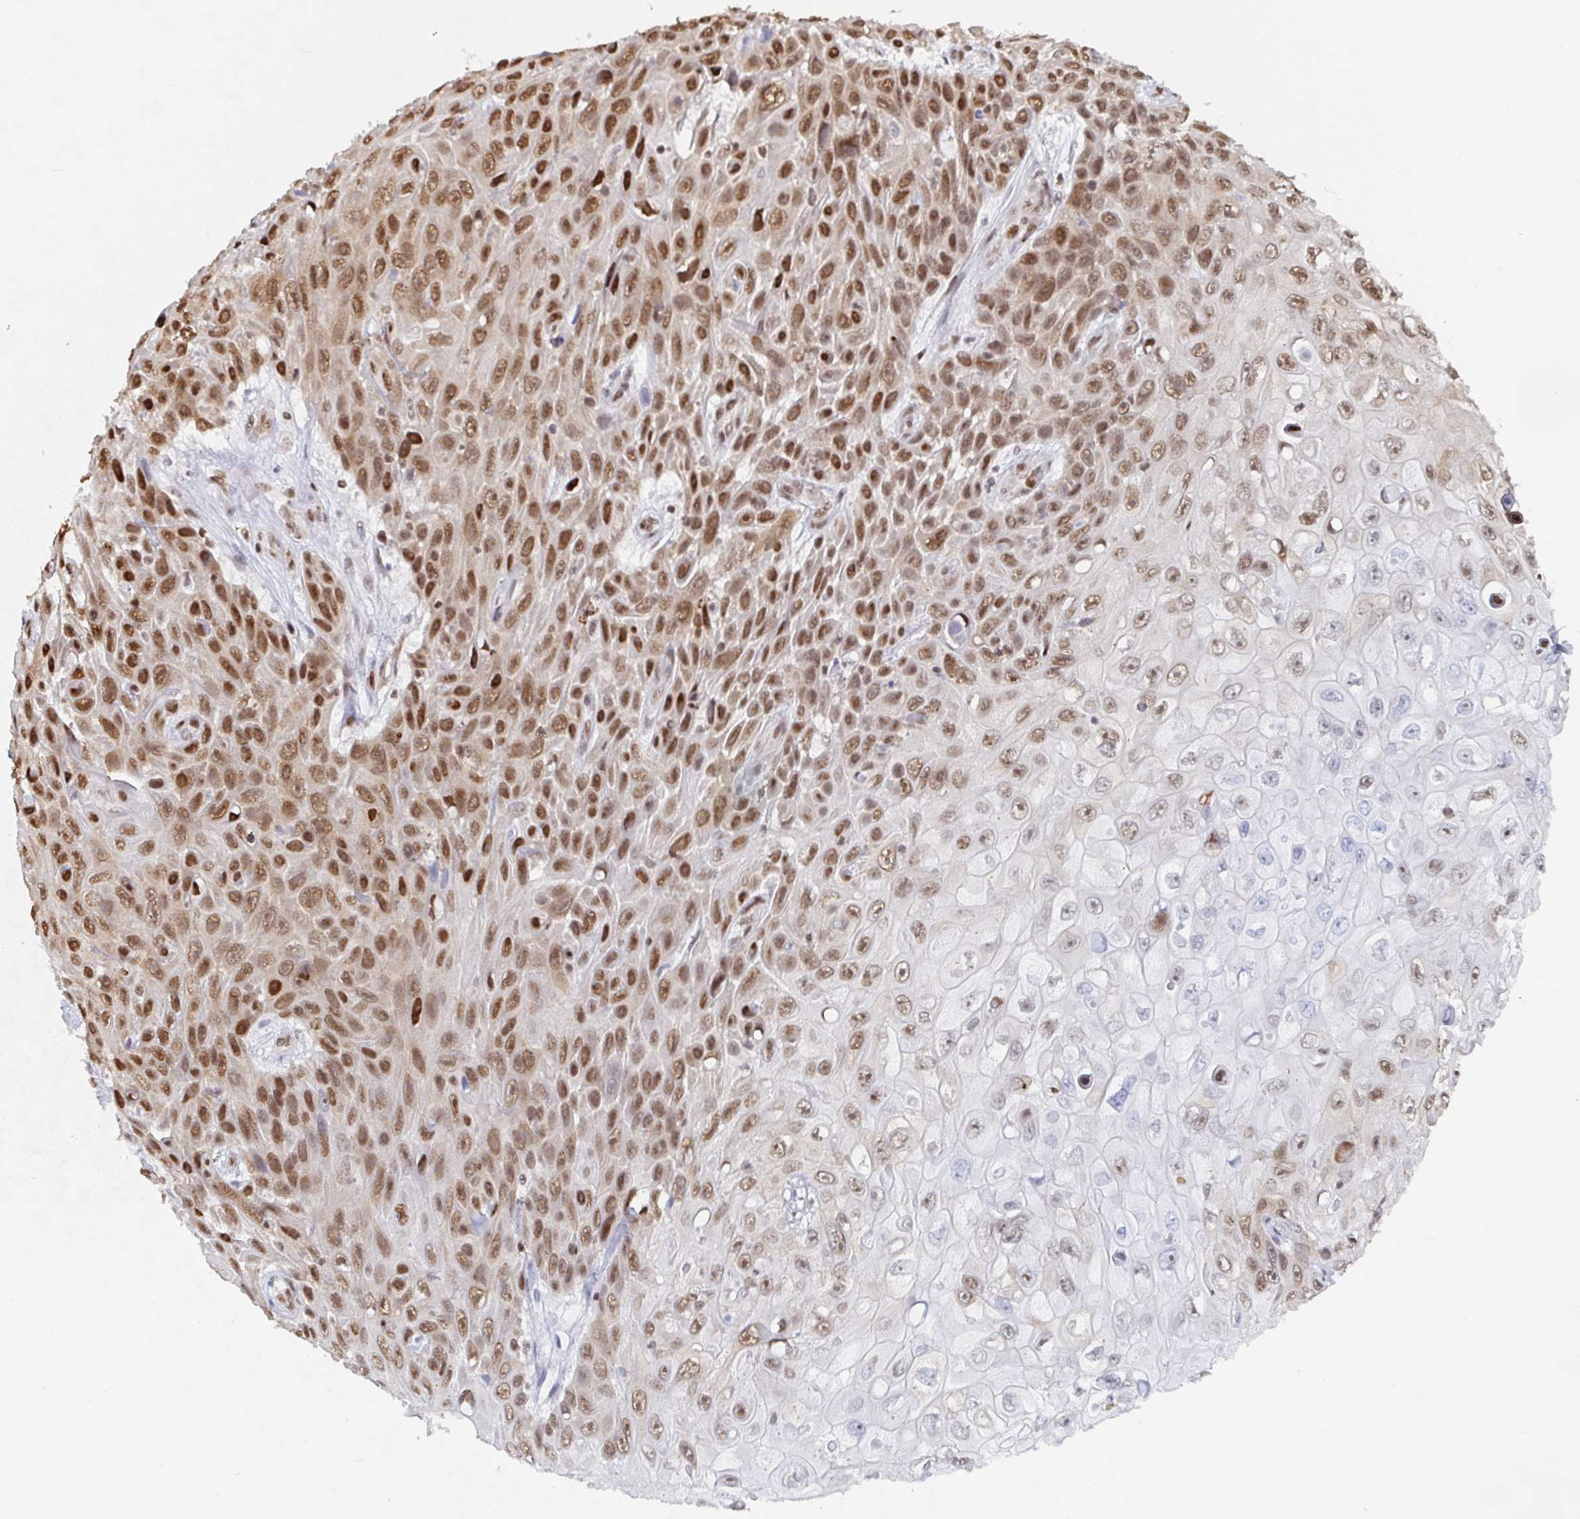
{"staining": {"intensity": "moderate", "quantity": ">75%", "location": "nuclear"}, "tissue": "skin cancer", "cell_type": "Tumor cells", "image_type": "cancer", "snomed": [{"axis": "morphology", "description": "Squamous cell carcinoma, NOS"}, {"axis": "topography", "description": "Skin"}], "caption": "Human skin cancer (squamous cell carcinoma) stained with a brown dye exhibits moderate nuclear positive positivity in about >75% of tumor cells.", "gene": "EWSR1", "patient": {"sex": "male", "age": 82}}